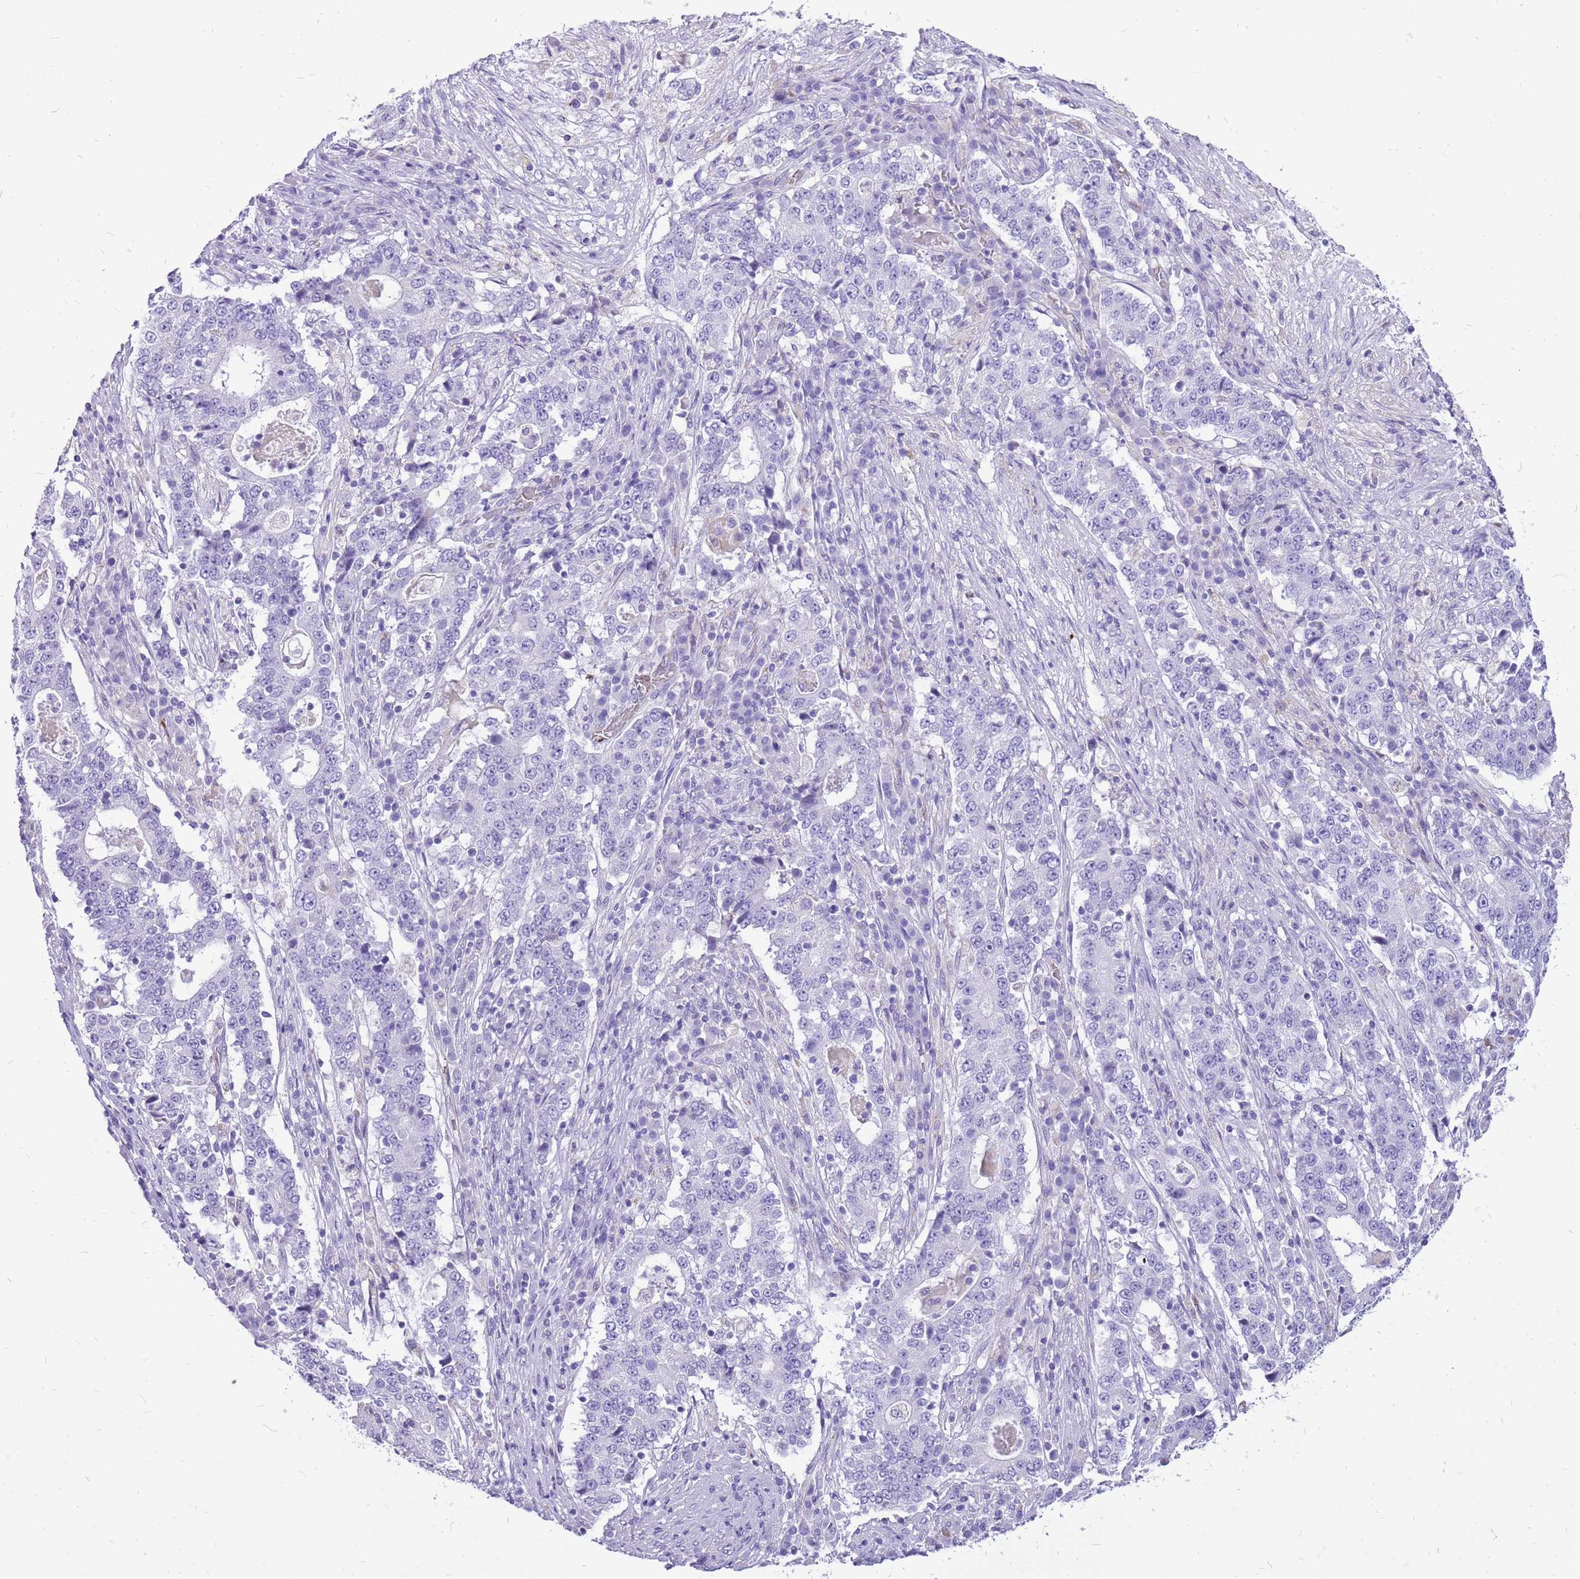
{"staining": {"intensity": "negative", "quantity": "none", "location": "none"}, "tissue": "stomach cancer", "cell_type": "Tumor cells", "image_type": "cancer", "snomed": [{"axis": "morphology", "description": "Adenocarcinoma, NOS"}, {"axis": "topography", "description": "Stomach"}], "caption": "Tumor cells are negative for protein expression in human stomach adenocarcinoma. The staining is performed using DAB (3,3'-diaminobenzidine) brown chromogen with nuclei counter-stained in using hematoxylin.", "gene": "PCNX1", "patient": {"sex": "male", "age": 59}}